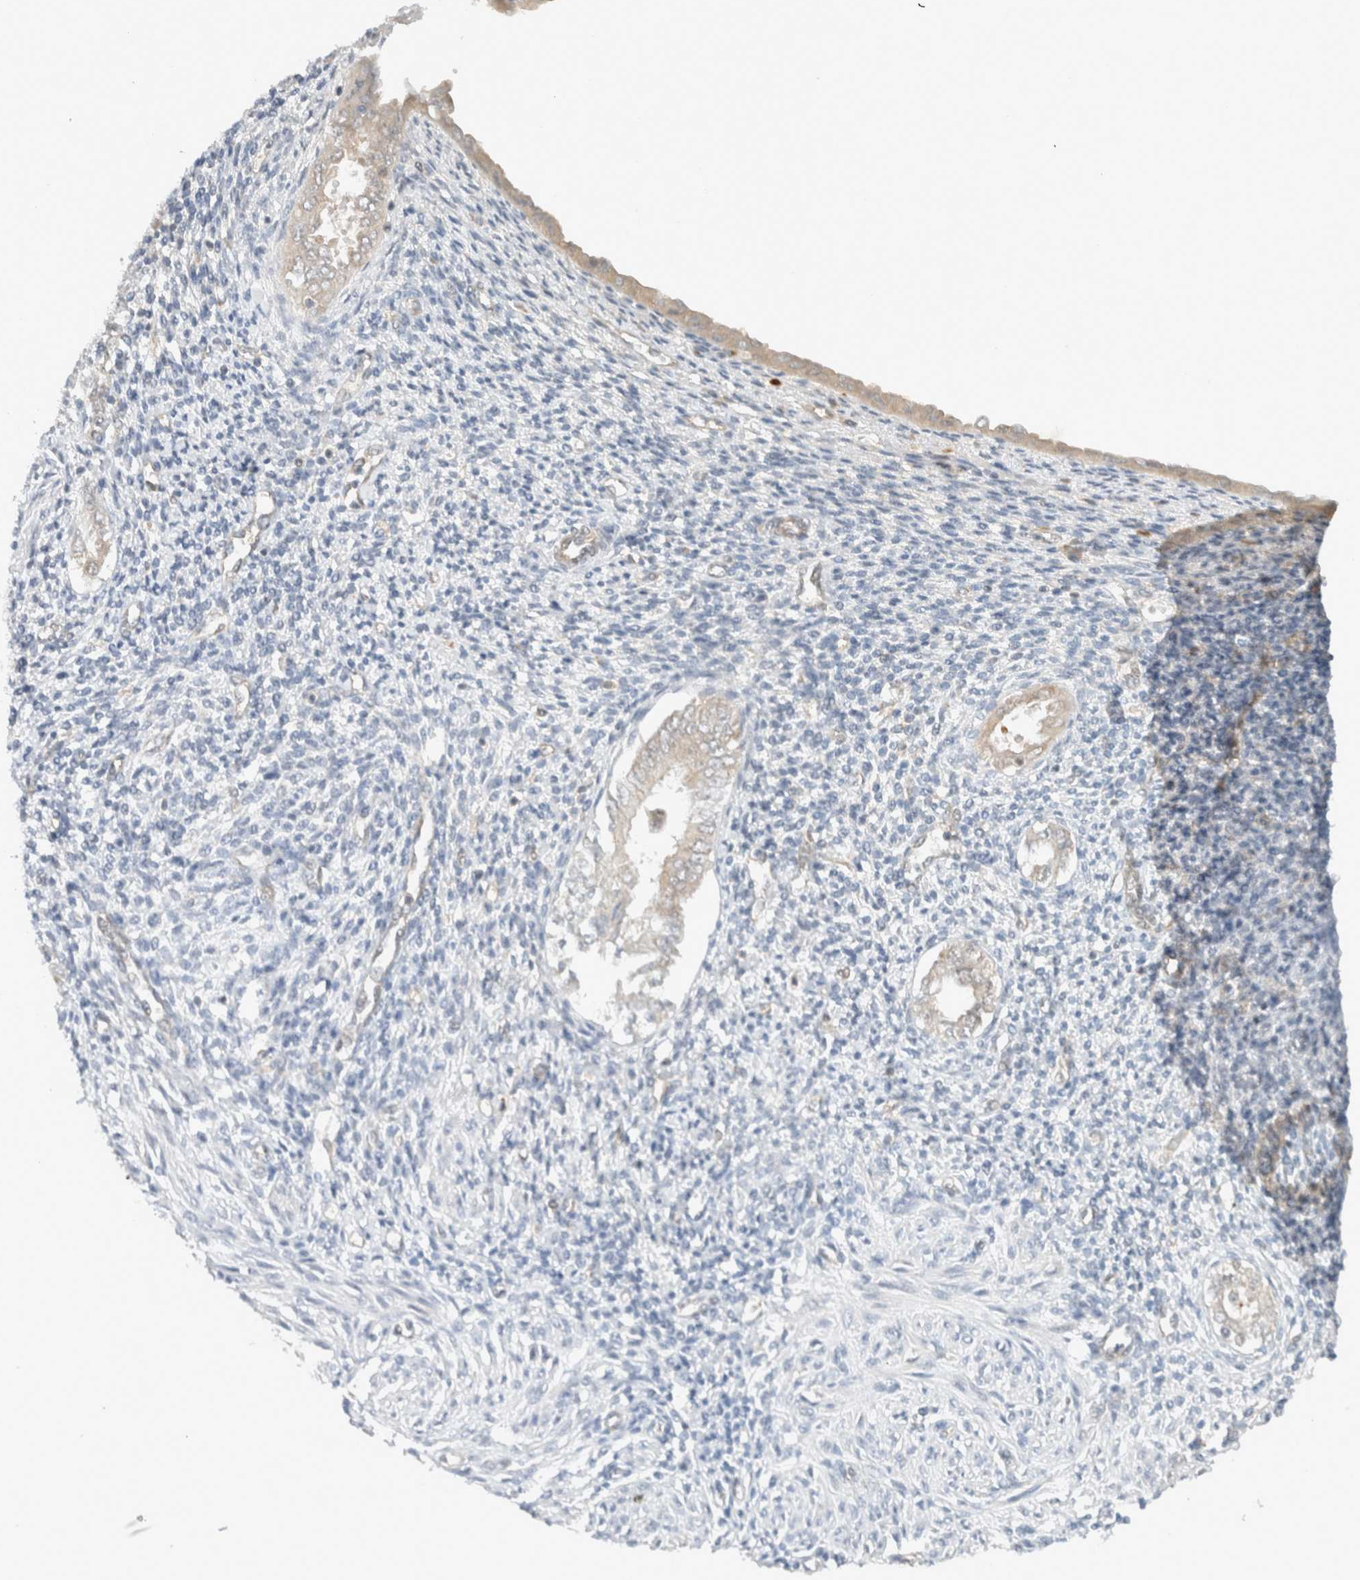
{"staining": {"intensity": "weak", "quantity": "<25%", "location": "cytoplasmic/membranous,nuclear"}, "tissue": "endometrium", "cell_type": "Cells in endometrial stroma", "image_type": "normal", "snomed": [{"axis": "morphology", "description": "Normal tissue, NOS"}, {"axis": "topography", "description": "Endometrium"}], "caption": "Human endometrium stained for a protein using immunohistochemistry (IHC) shows no expression in cells in endometrial stroma.", "gene": "ARFGEF2", "patient": {"sex": "female", "age": 66}}